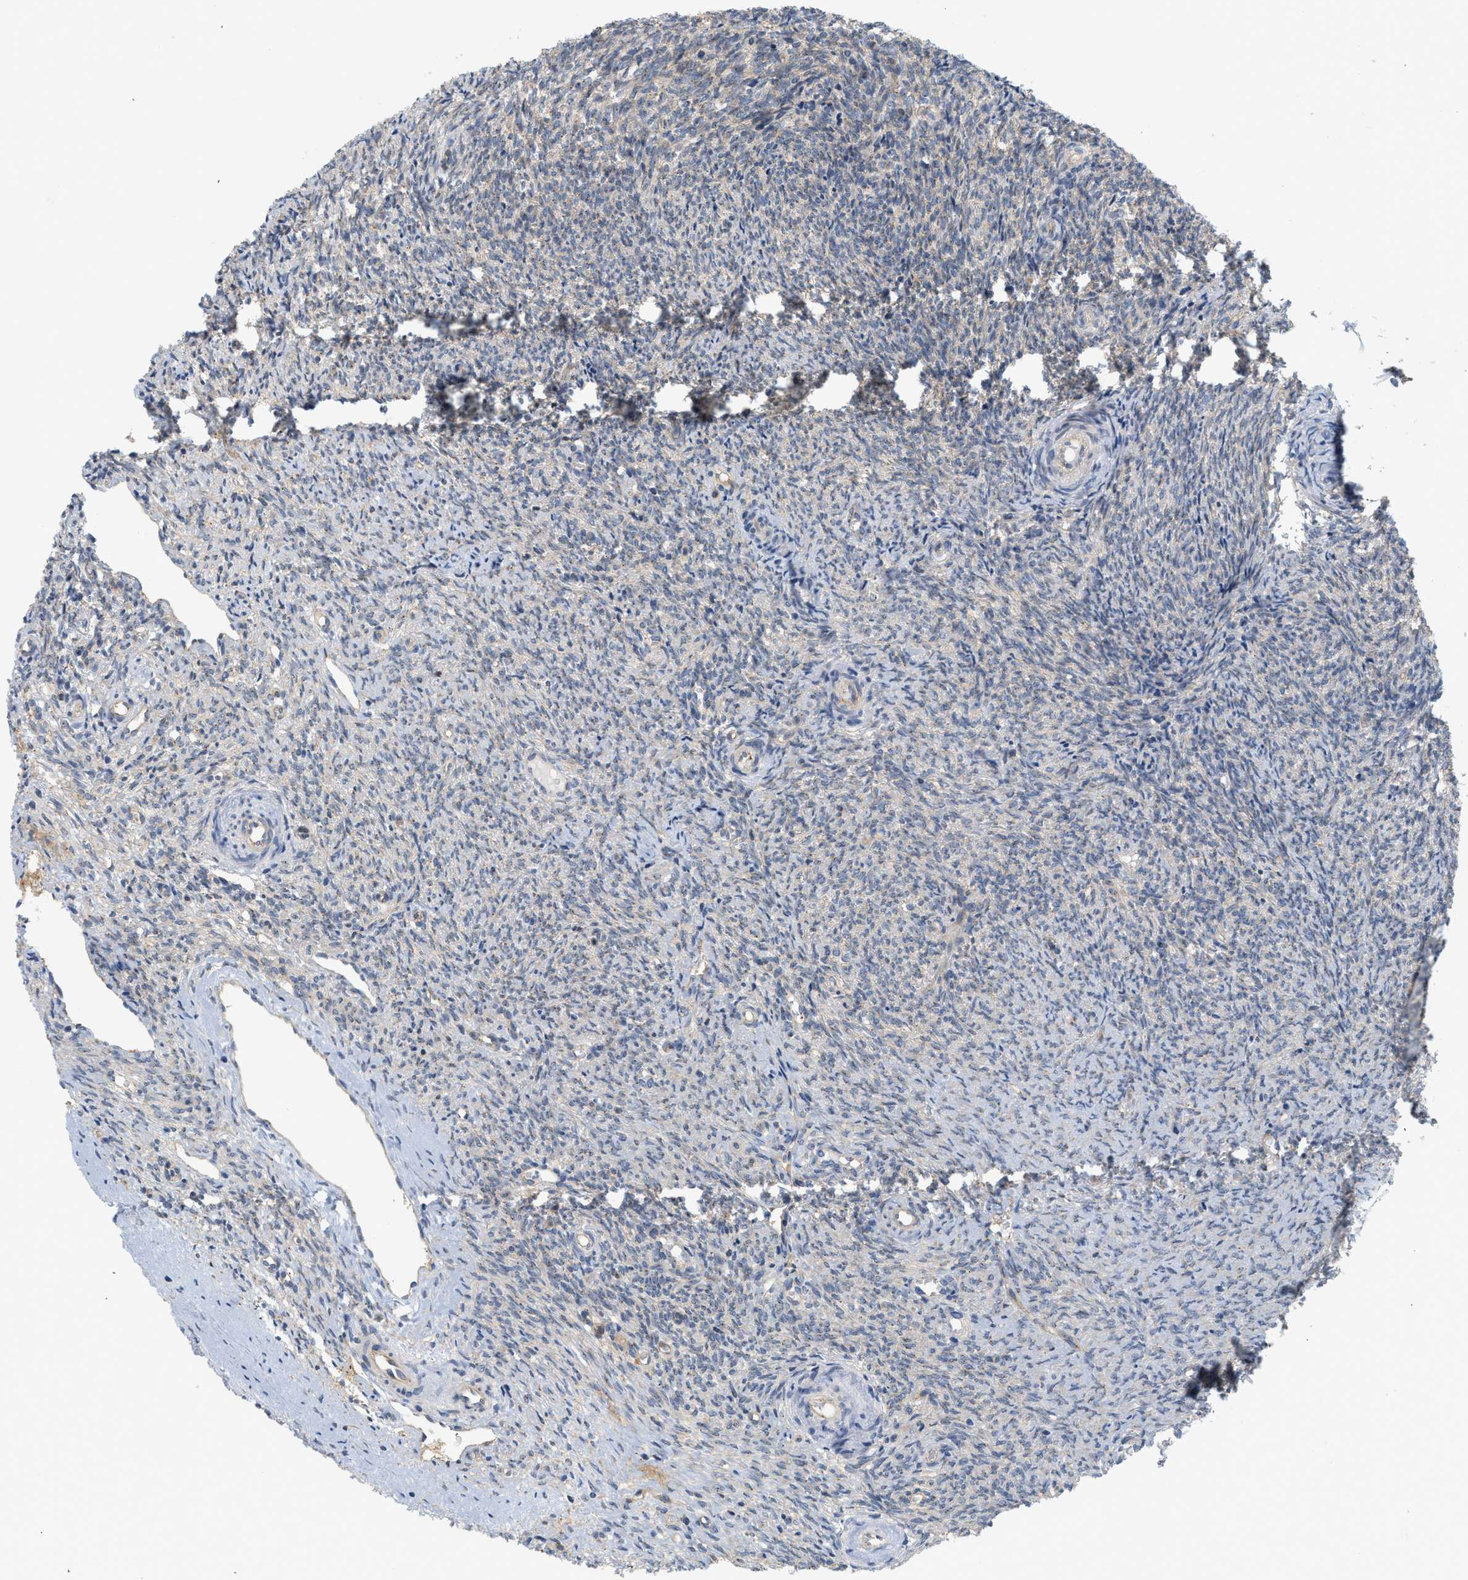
{"staining": {"intensity": "moderate", "quantity": ">75%", "location": "cytoplasmic/membranous"}, "tissue": "ovary", "cell_type": "Follicle cells", "image_type": "normal", "snomed": [{"axis": "morphology", "description": "Normal tissue, NOS"}, {"axis": "topography", "description": "Ovary"}], "caption": "Follicle cells exhibit moderate cytoplasmic/membranous staining in approximately >75% of cells in unremarkable ovary. Using DAB (brown) and hematoxylin (blue) stains, captured at high magnification using brightfield microscopy.", "gene": "CTXN1", "patient": {"sex": "female", "age": 41}}